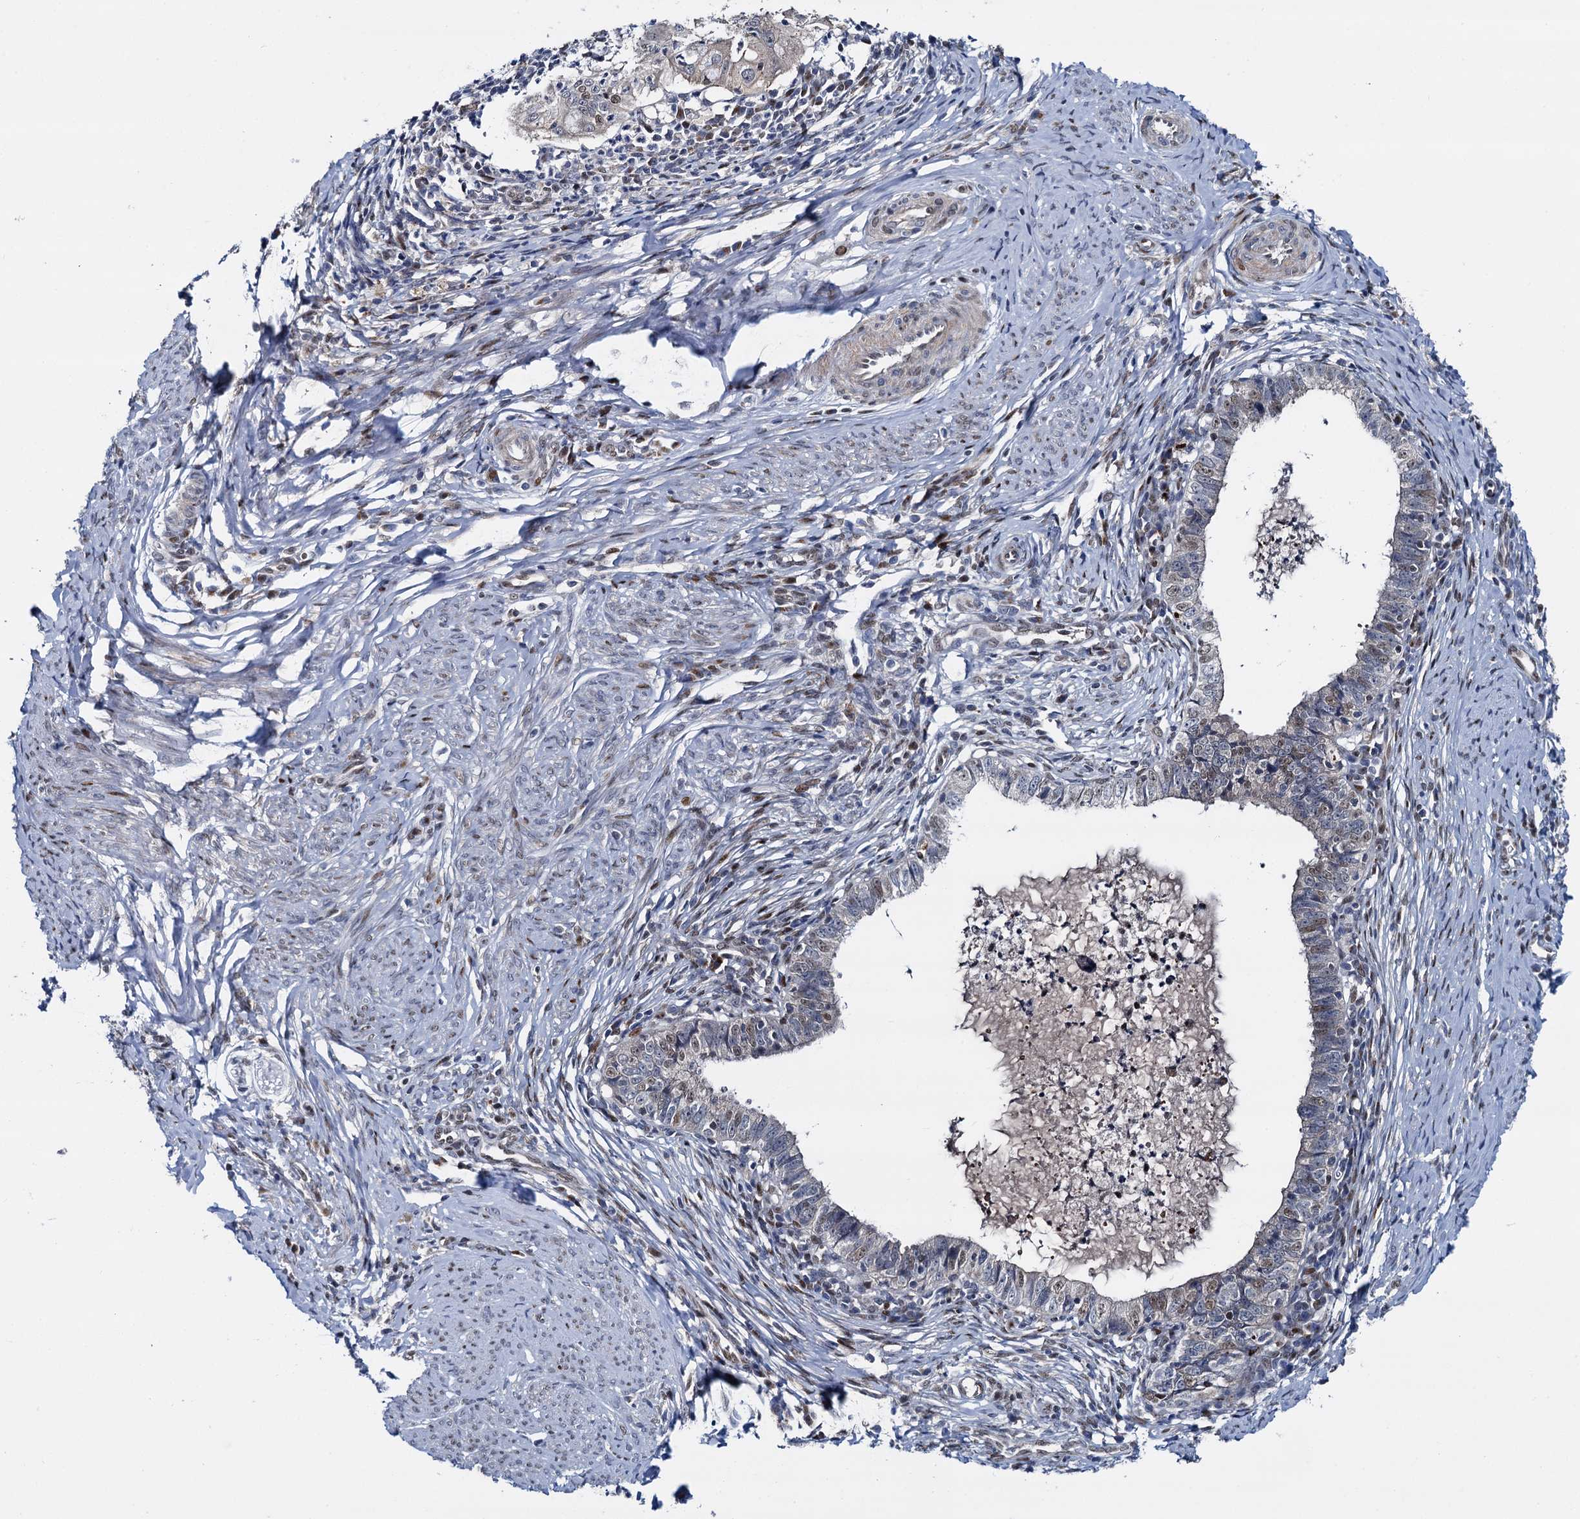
{"staining": {"intensity": "weak", "quantity": "<25%", "location": "nuclear"}, "tissue": "cervical cancer", "cell_type": "Tumor cells", "image_type": "cancer", "snomed": [{"axis": "morphology", "description": "Adenocarcinoma, NOS"}, {"axis": "topography", "description": "Cervix"}], "caption": "Cervical cancer (adenocarcinoma) stained for a protein using immunohistochemistry demonstrates no staining tumor cells.", "gene": "RUFY2", "patient": {"sex": "female", "age": 36}}